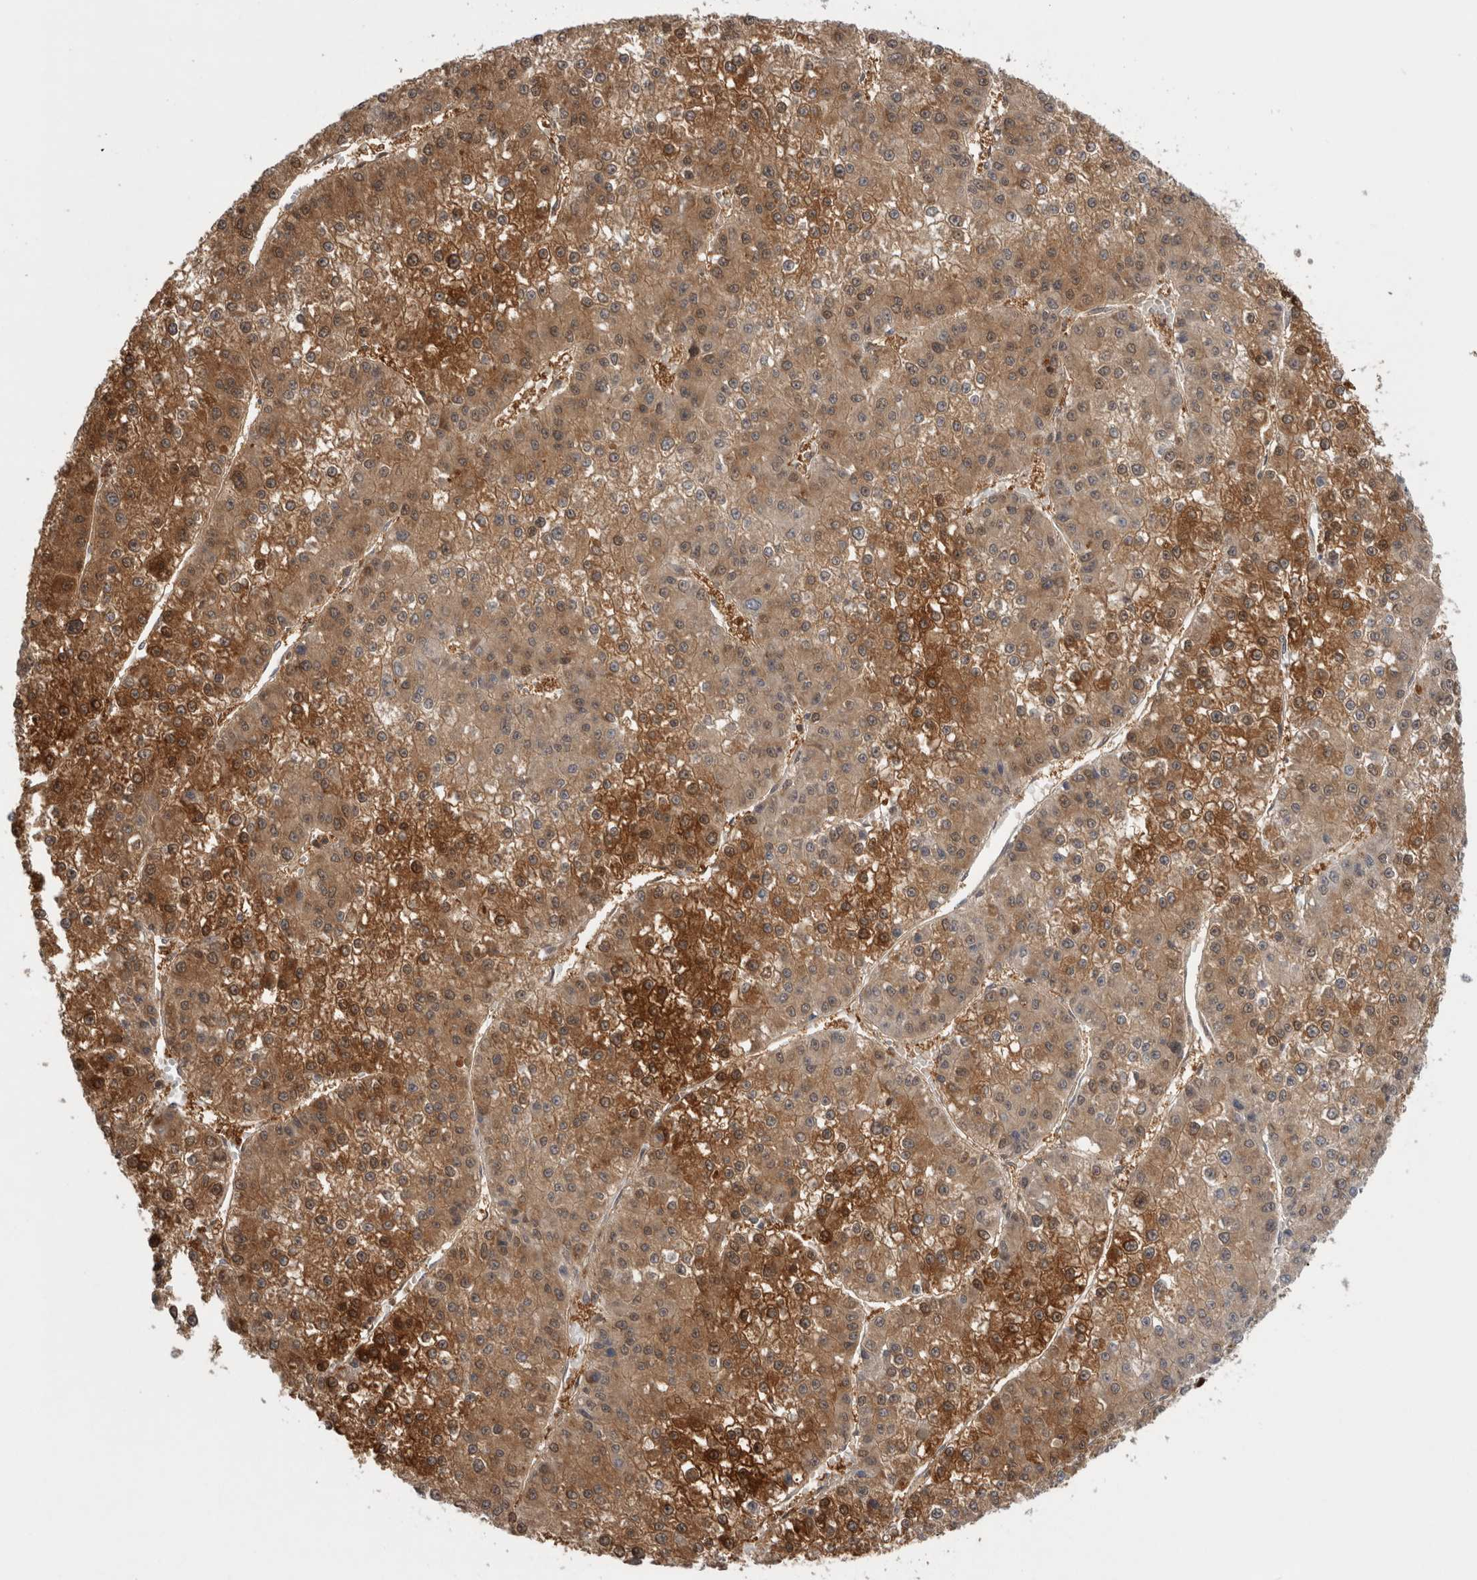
{"staining": {"intensity": "moderate", "quantity": ">75%", "location": "cytoplasmic/membranous"}, "tissue": "liver cancer", "cell_type": "Tumor cells", "image_type": "cancer", "snomed": [{"axis": "morphology", "description": "Carcinoma, Hepatocellular, NOS"}, {"axis": "topography", "description": "Liver"}], "caption": "Immunohistochemistry (IHC) micrograph of neoplastic tissue: human liver cancer stained using IHC shows medium levels of moderate protein expression localized specifically in the cytoplasmic/membranous of tumor cells, appearing as a cytoplasmic/membranous brown color.", "gene": "ASTN2", "patient": {"sex": "female", "age": 73}}